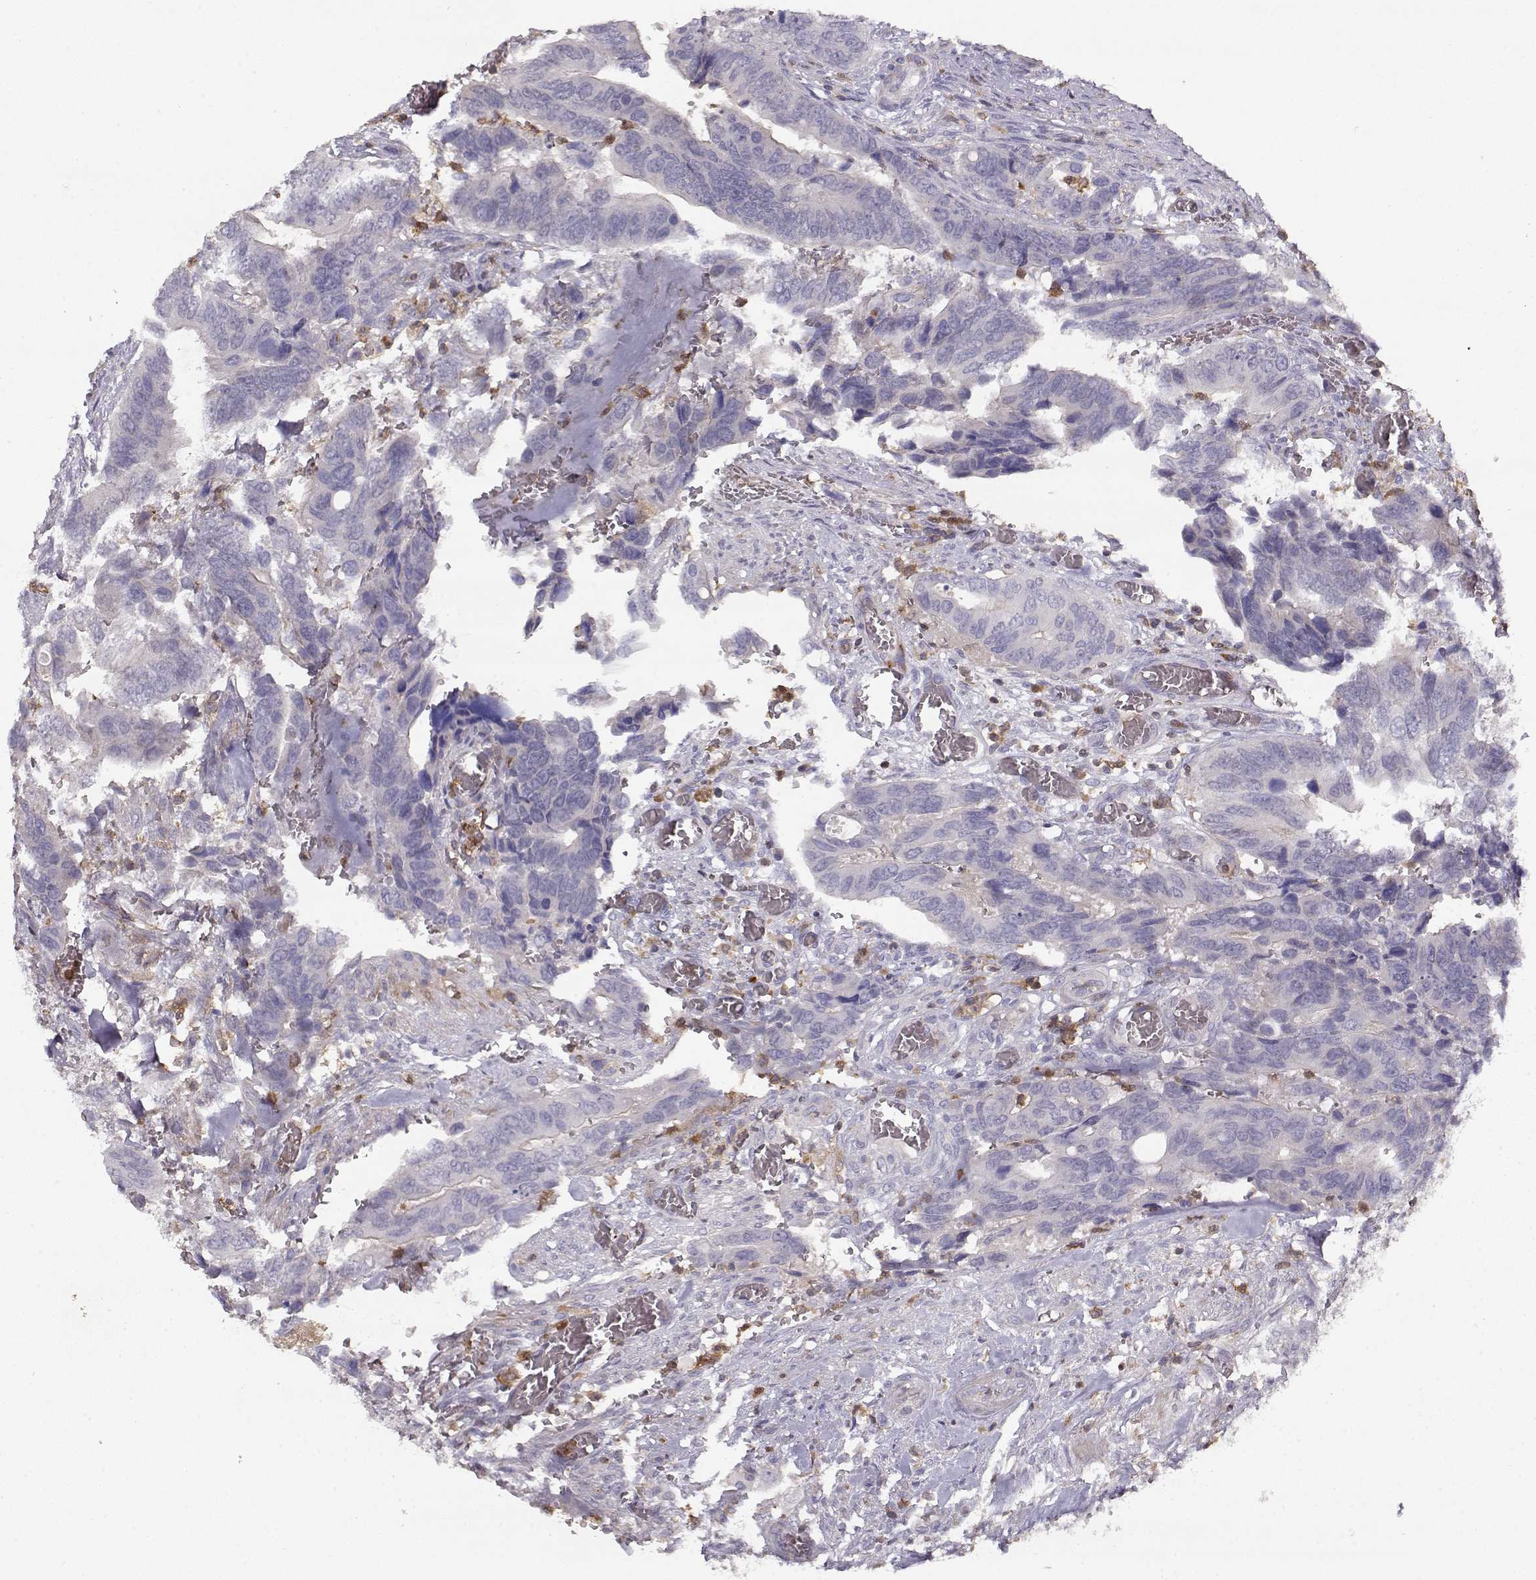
{"staining": {"intensity": "negative", "quantity": "none", "location": "none"}, "tissue": "colorectal cancer", "cell_type": "Tumor cells", "image_type": "cancer", "snomed": [{"axis": "morphology", "description": "Adenocarcinoma, NOS"}, {"axis": "topography", "description": "Colon"}], "caption": "The photomicrograph displays no significant staining in tumor cells of colorectal adenocarcinoma.", "gene": "VAV1", "patient": {"sex": "male", "age": 49}}